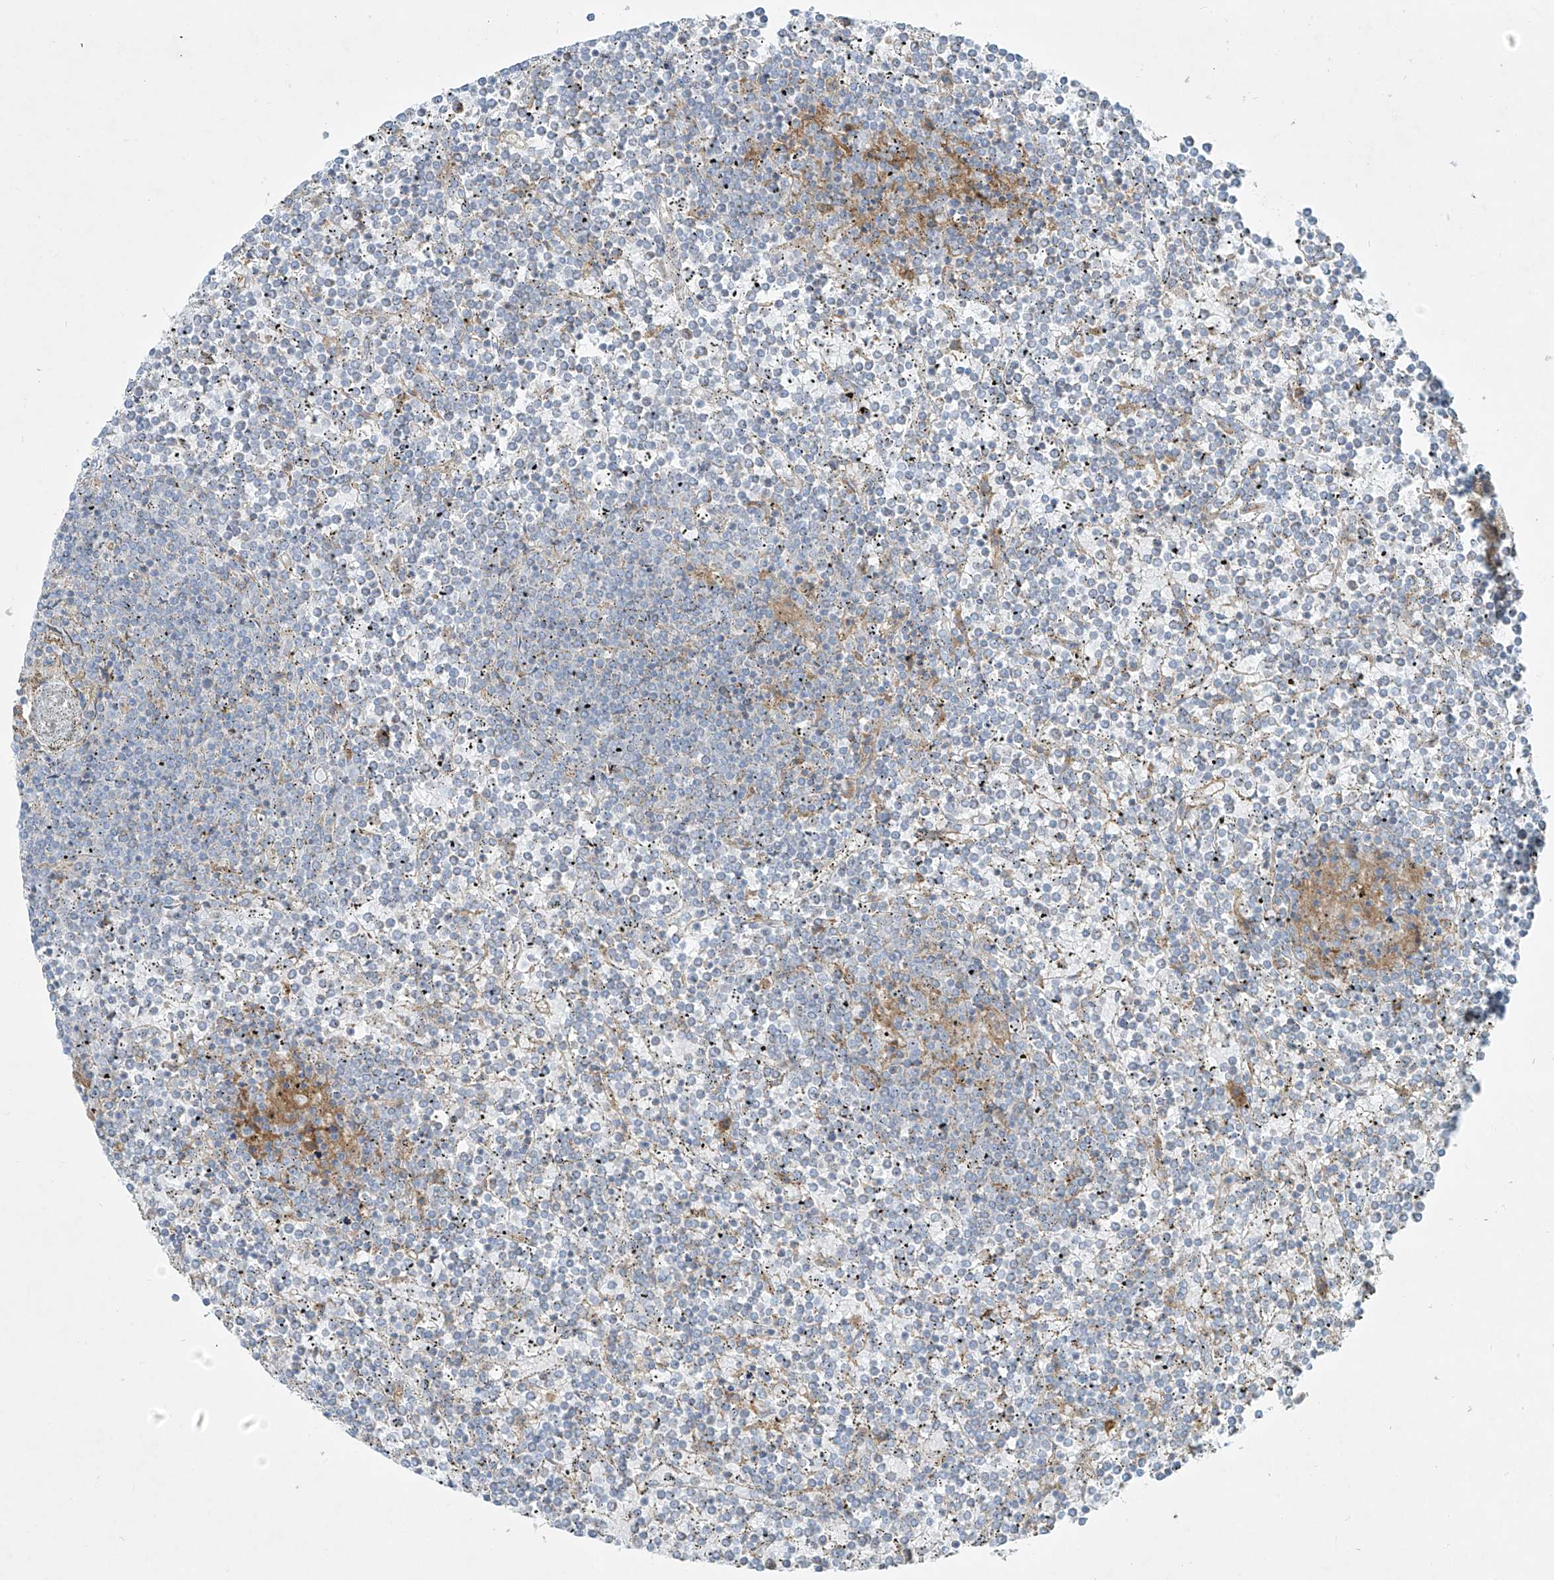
{"staining": {"intensity": "negative", "quantity": "none", "location": "none"}, "tissue": "lymphoma", "cell_type": "Tumor cells", "image_type": "cancer", "snomed": [{"axis": "morphology", "description": "Malignant lymphoma, non-Hodgkin's type, Low grade"}, {"axis": "topography", "description": "Spleen"}], "caption": "Tumor cells are negative for brown protein staining in lymphoma. The staining is performed using DAB (3,3'-diaminobenzidine) brown chromogen with nuclei counter-stained in using hematoxylin.", "gene": "VAMP5", "patient": {"sex": "female", "age": 19}}